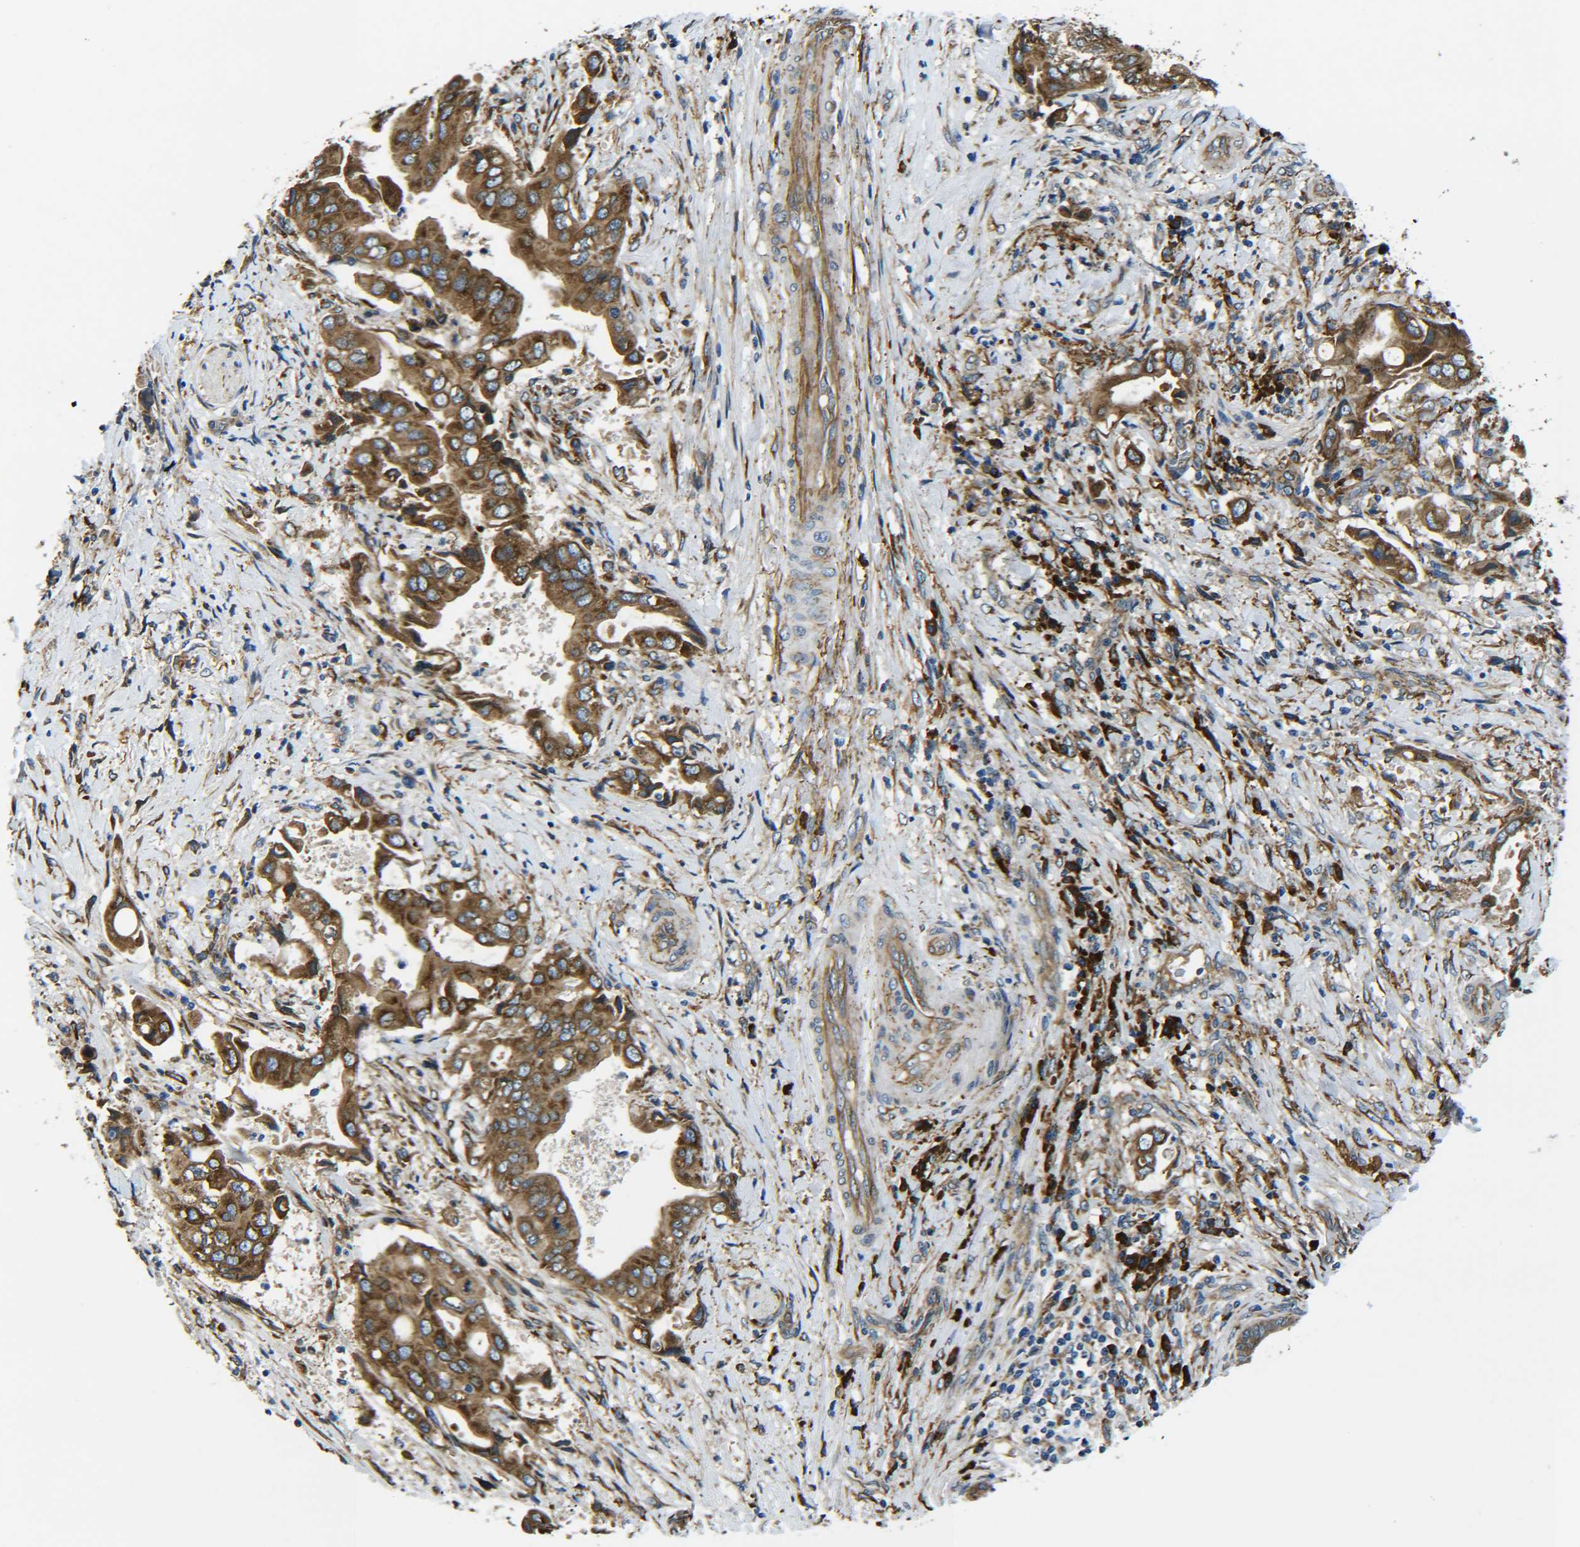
{"staining": {"intensity": "strong", "quantity": ">75%", "location": "cytoplasmic/membranous"}, "tissue": "liver cancer", "cell_type": "Tumor cells", "image_type": "cancer", "snomed": [{"axis": "morphology", "description": "Cholangiocarcinoma"}, {"axis": "topography", "description": "Liver"}], "caption": "This micrograph shows IHC staining of human liver cholangiocarcinoma, with high strong cytoplasmic/membranous staining in about >75% of tumor cells.", "gene": "PREB", "patient": {"sex": "male", "age": 58}}